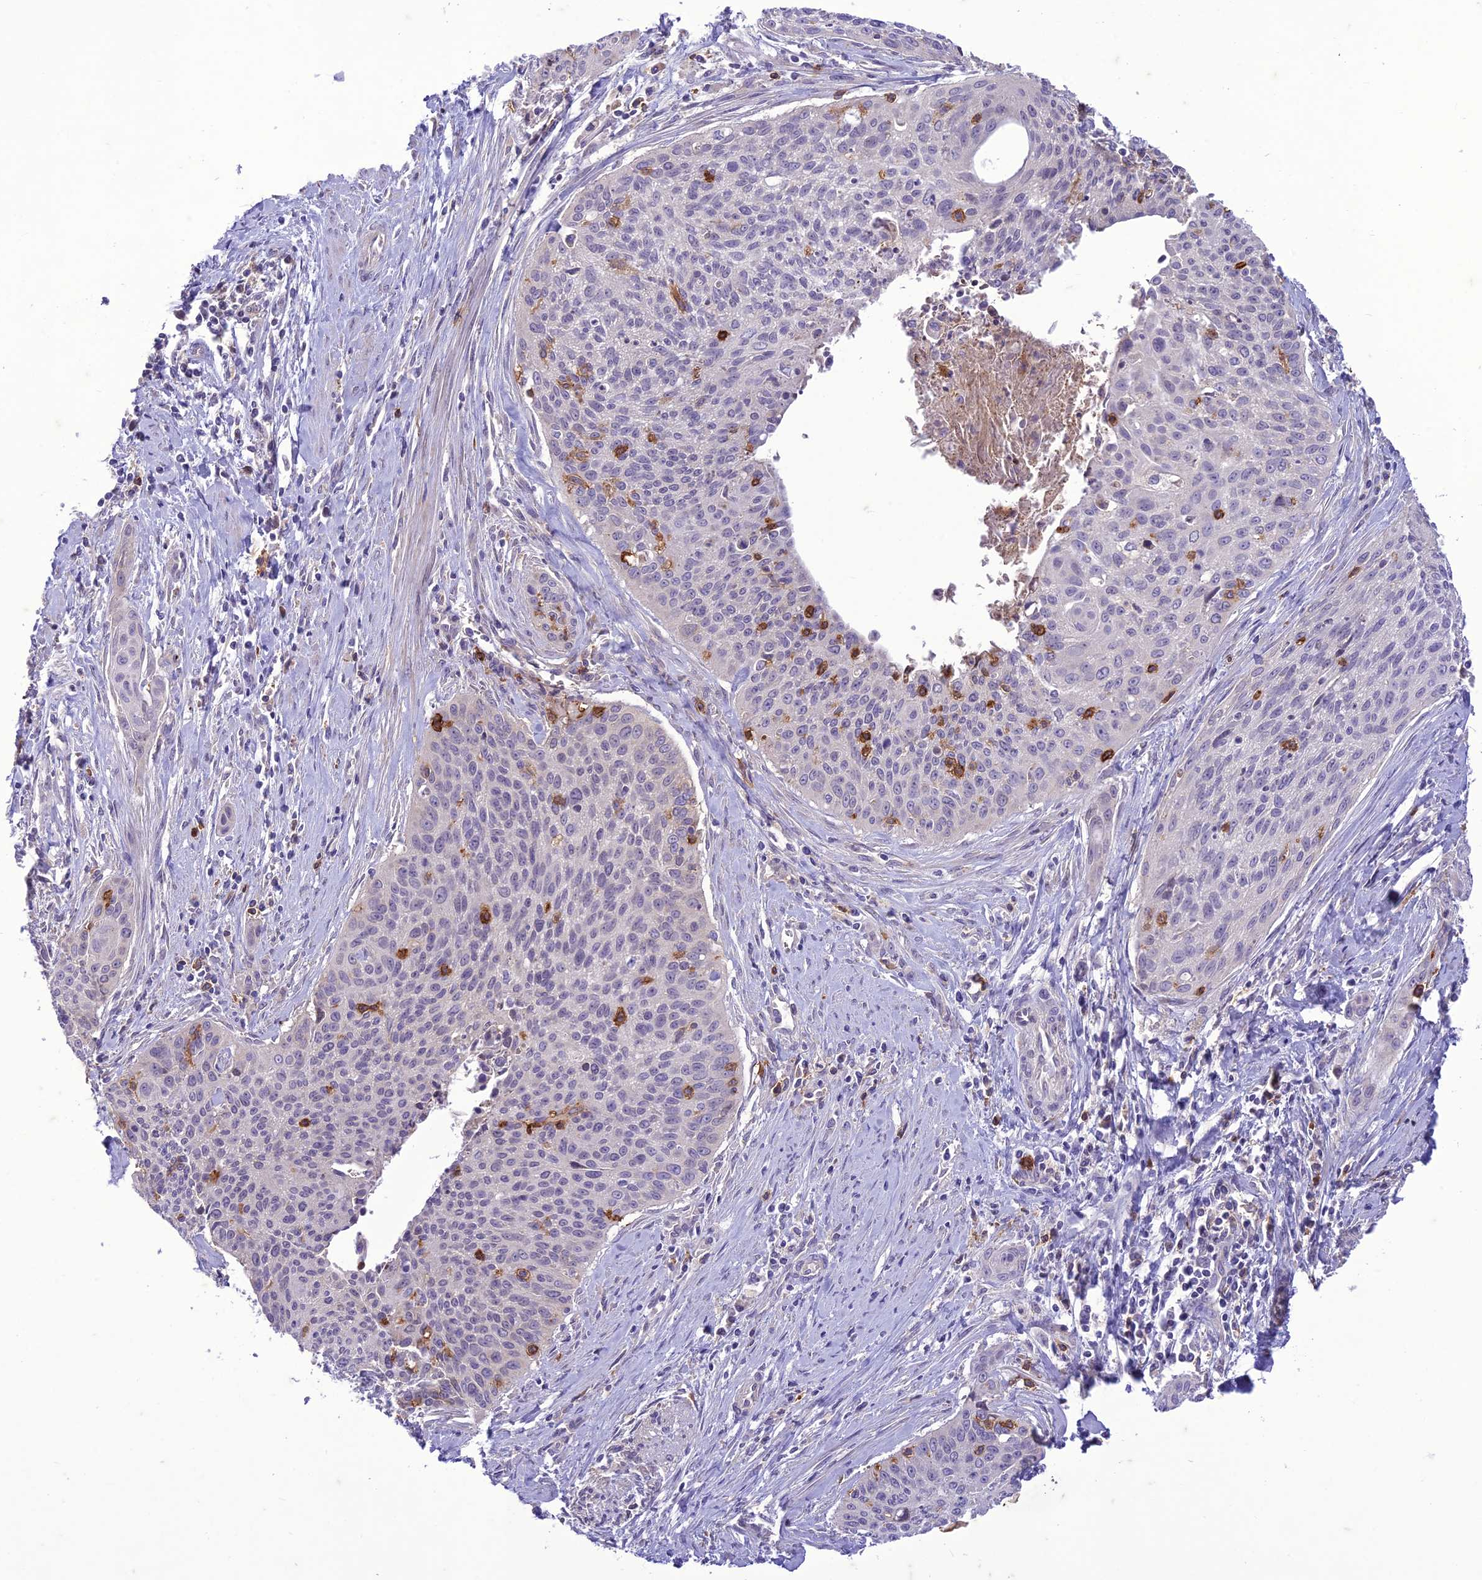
{"staining": {"intensity": "negative", "quantity": "none", "location": "none"}, "tissue": "cervical cancer", "cell_type": "Tumor cells", "image_type": "cancer", "snomed": [{"axis": "morphology", "description": "Squamous cell carcinoma, NOS"}, {"axis": "topography", "description": "Cervix"}], "caption": "A histopathology image of human squamous cell carcinoma (cervical) is negative for staining in tumor cells.", "gene": "ITGAE", "patient": {"sex": "female", "age": 55}}